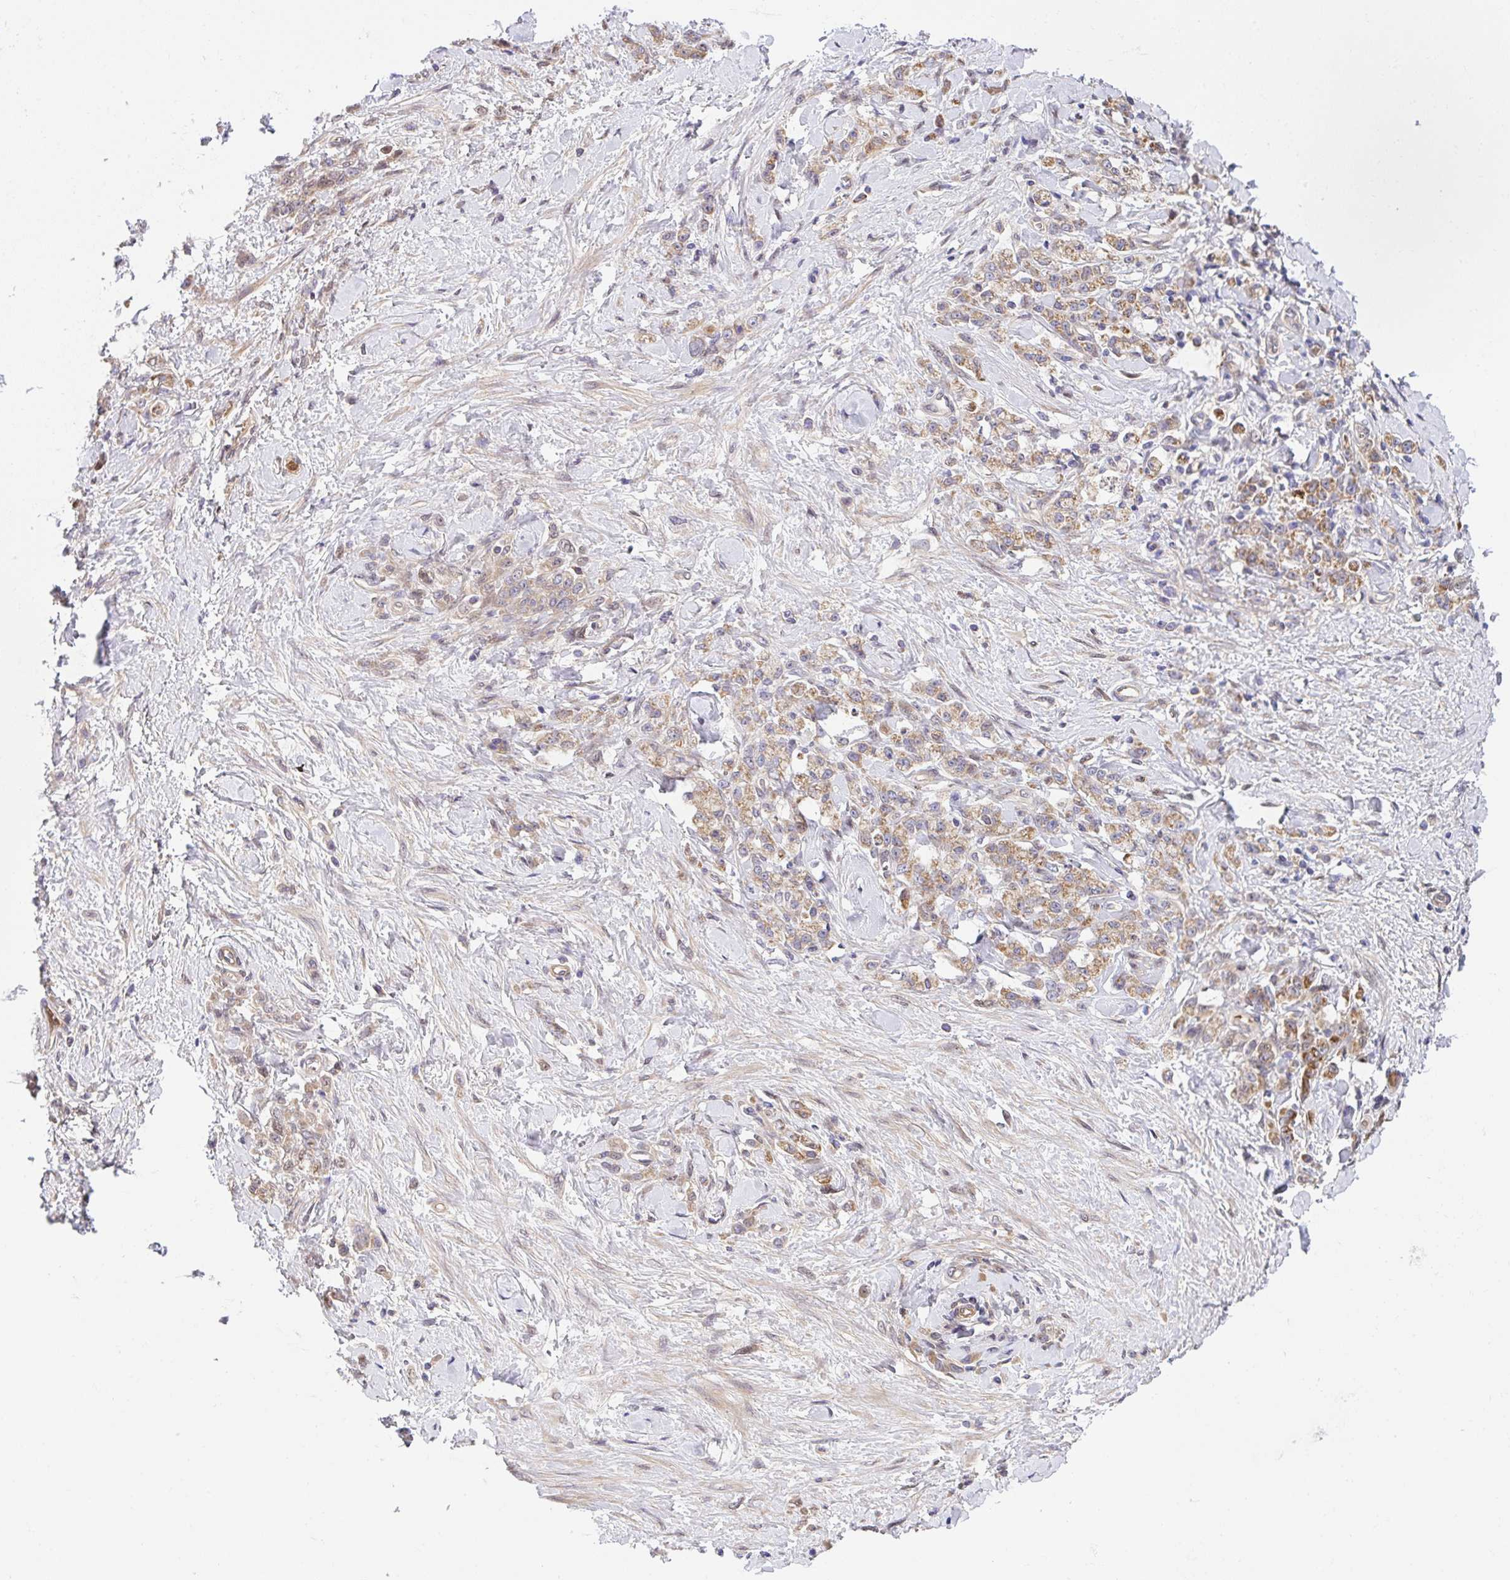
{"staining": {"intensity": "moderate", "quantity": ">75%", "location": "cytoplasmic/membranous"}, "tissue": "stomach cancer", "cell_type": "Tumor cells", "image_type": "cancer", "snomed": [{"axis": "morphology", "description": "Normal tissue, NOS"}, {"axis": "morphology", "description": "Adenocarcinoma, NOS"}, {"axis": "topography", "description": "Stomach"}], "caption": "A medium amount of moderate cytoplasmic/membranous positivity is seen in about >75% of tumor cells in stomach adenocarcinoma tissue. (IHC, brightfield microscopy, high magnification).", "gene": "UBE4A", "patient": {"sex": "male", "age": 82}}